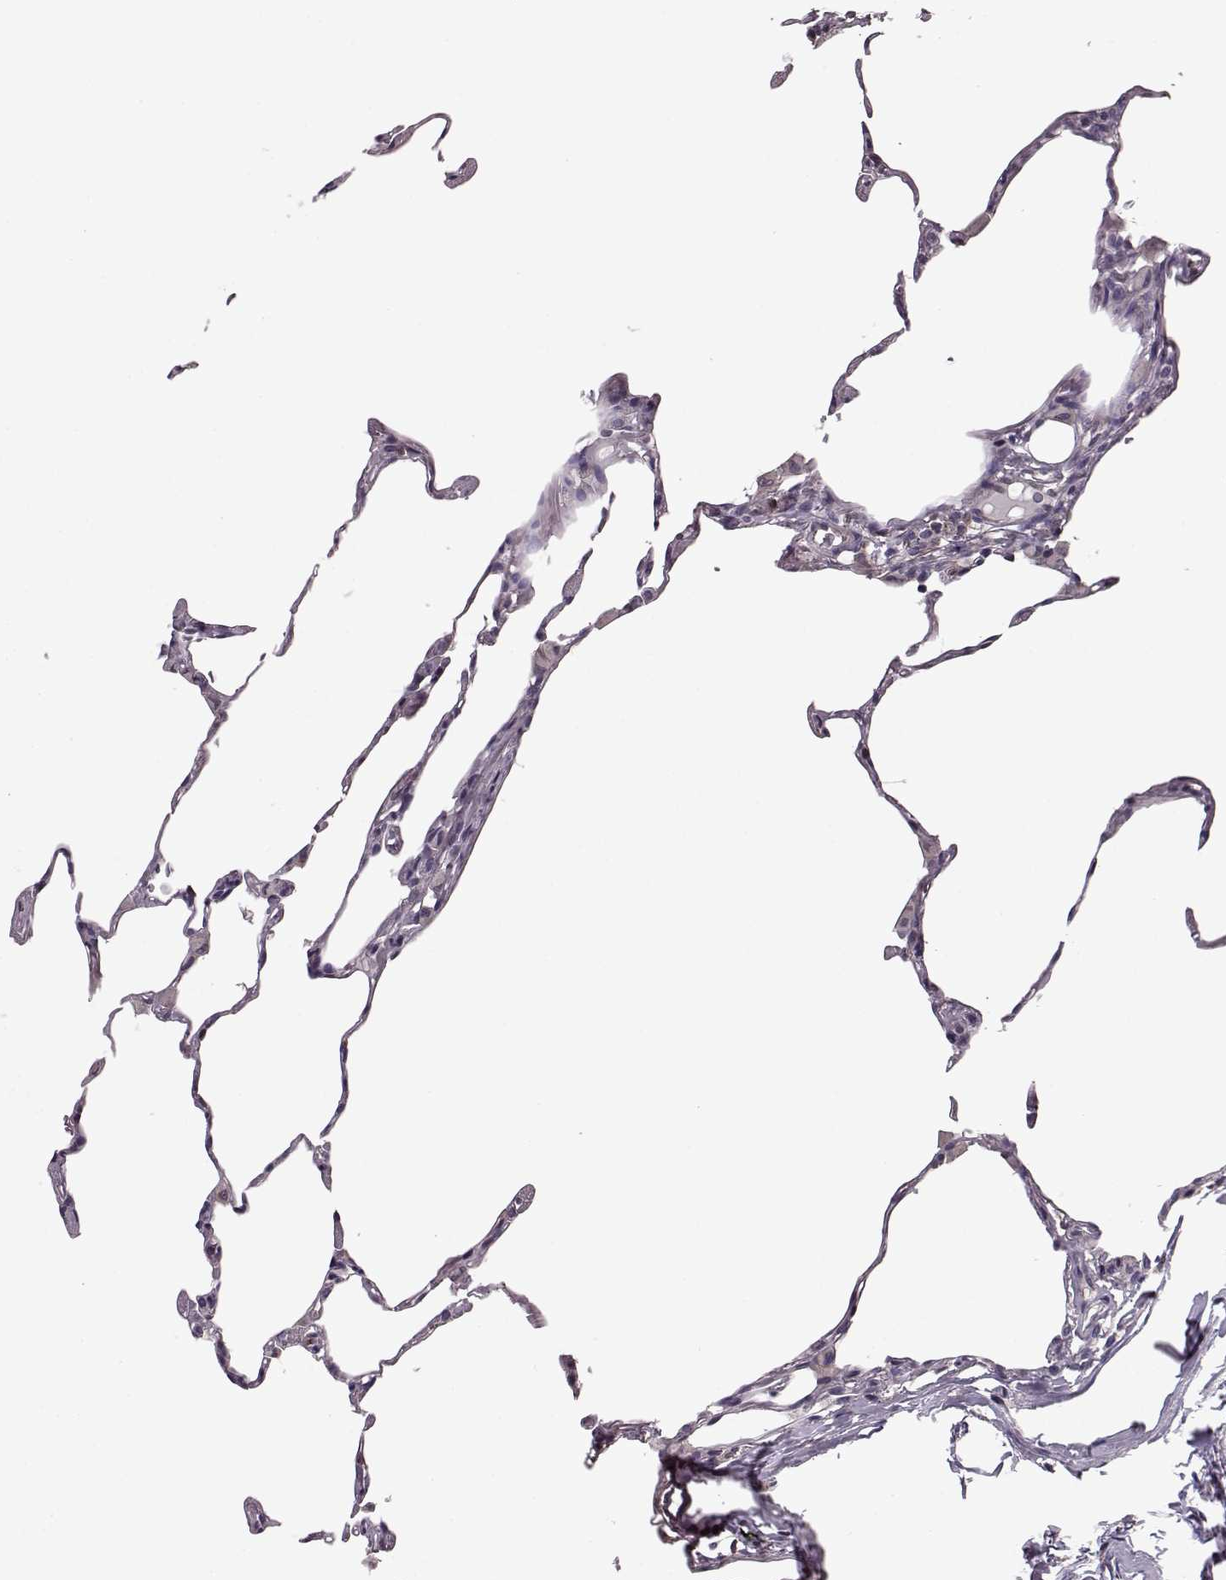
{"staining": {"intensity": "negative", "quantity": "none", "location": "none"}, "tissue": "lung", "cell_type": "Alveolar cells", "image_type": "normal", "snomed": [{"axis": "morphology", "description": "Normal tissue, NOS"}, {"axis": "topography", "description": "Lung"}], "caption": "High power microscopy histopathology image of an immunohistochemistry histopathology image of unremarkable lung, revealing no significant expression in alveolar cells. The staining is performed using DAB brown chromogen with nuclei counter-stained in using hematoxylin.", "gene": "CDC42SE1", "patient": {"sex": "female", "age": 57}}